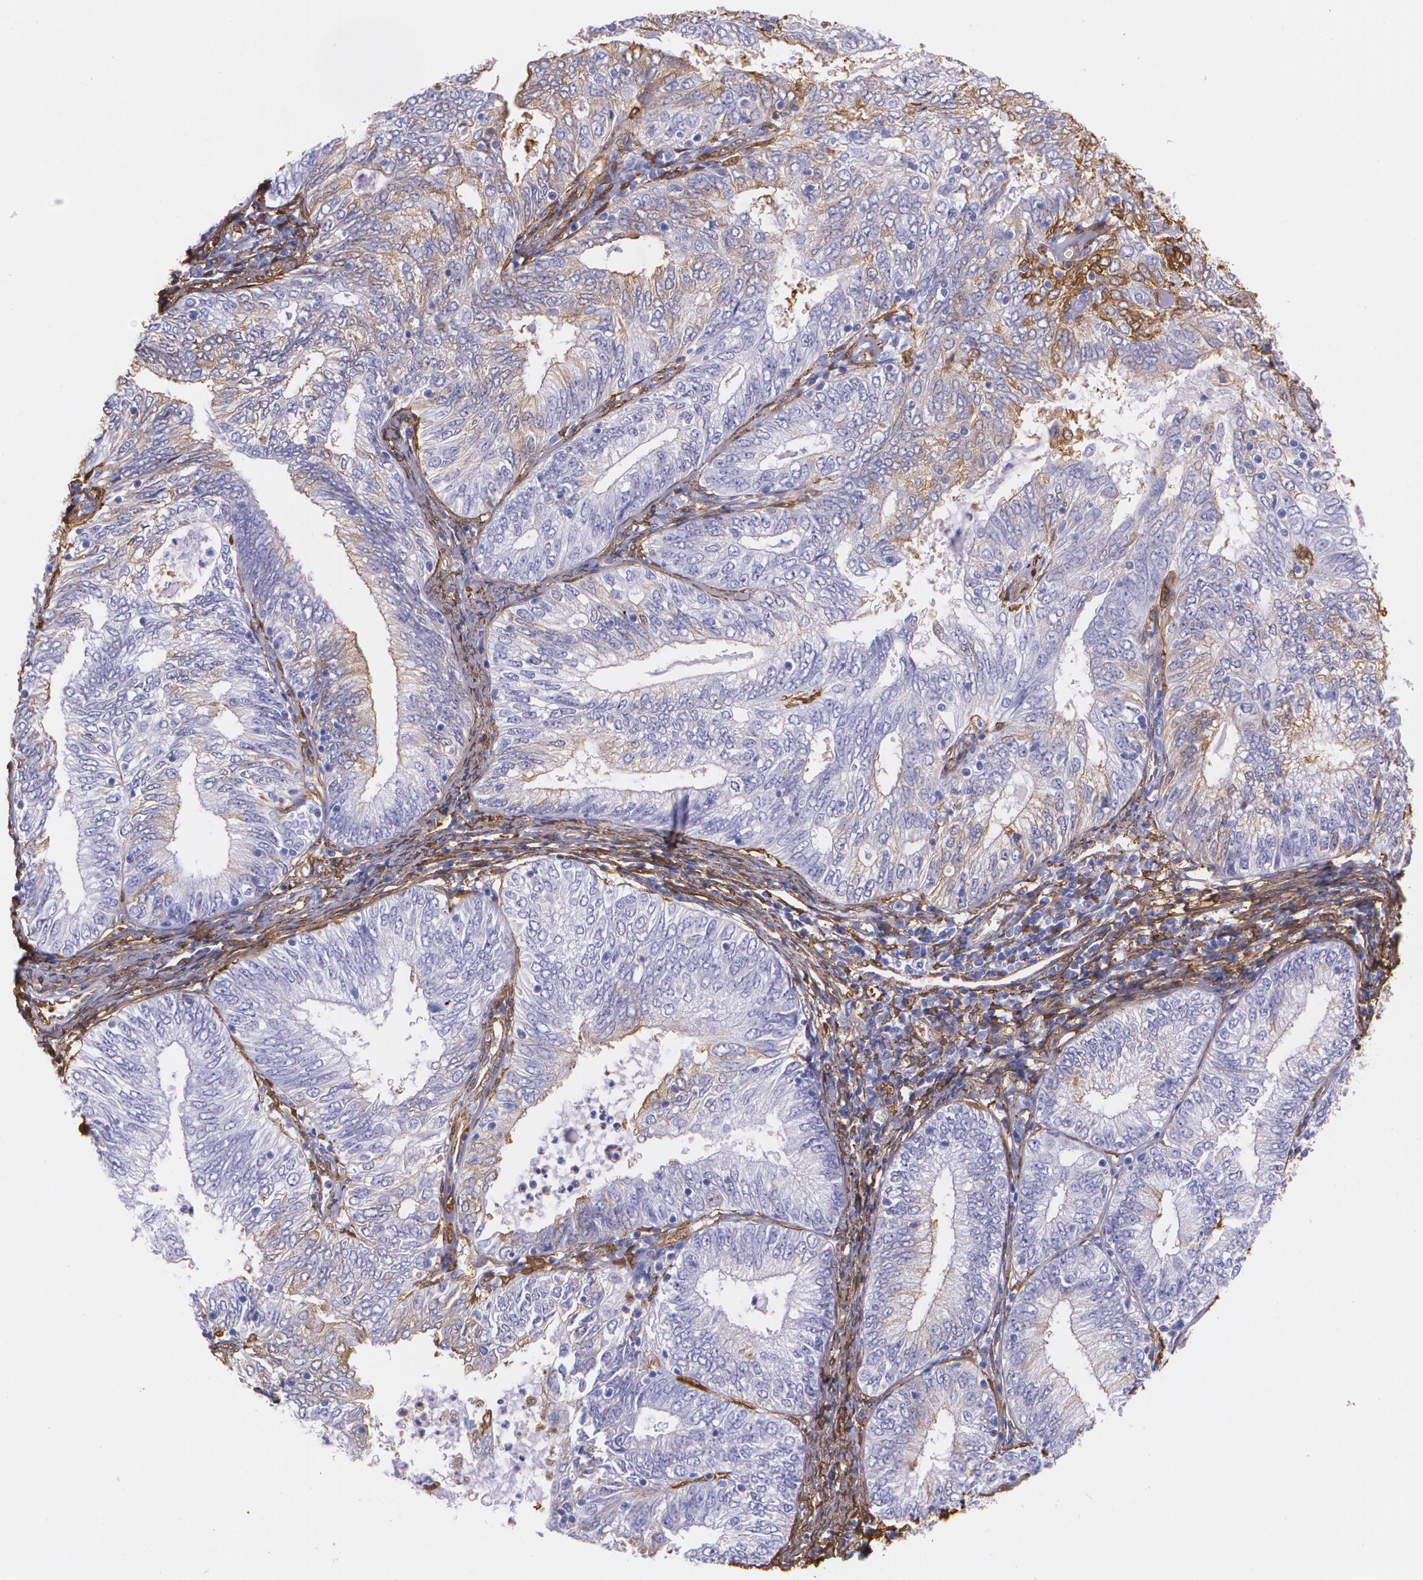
{"staining": {"intensity": "negative", "quantity": "none", "location": "none"}, "tissue": "endometrial cancer", "cell_type": "Tumor cells", "image_type": "cancer", "snomed": [{"axis": "morphology", "description": "Adenocarcinoma, NOS"}, {"axis": "topography", "description": "Endometrium"}], "caption": "Micrograph shows no protein staining in tumor cells of endometrial cancer (adenocarcinoma) tissue.", "gene": "MMP2", "patient": {"sex": "female", "age": 69}}